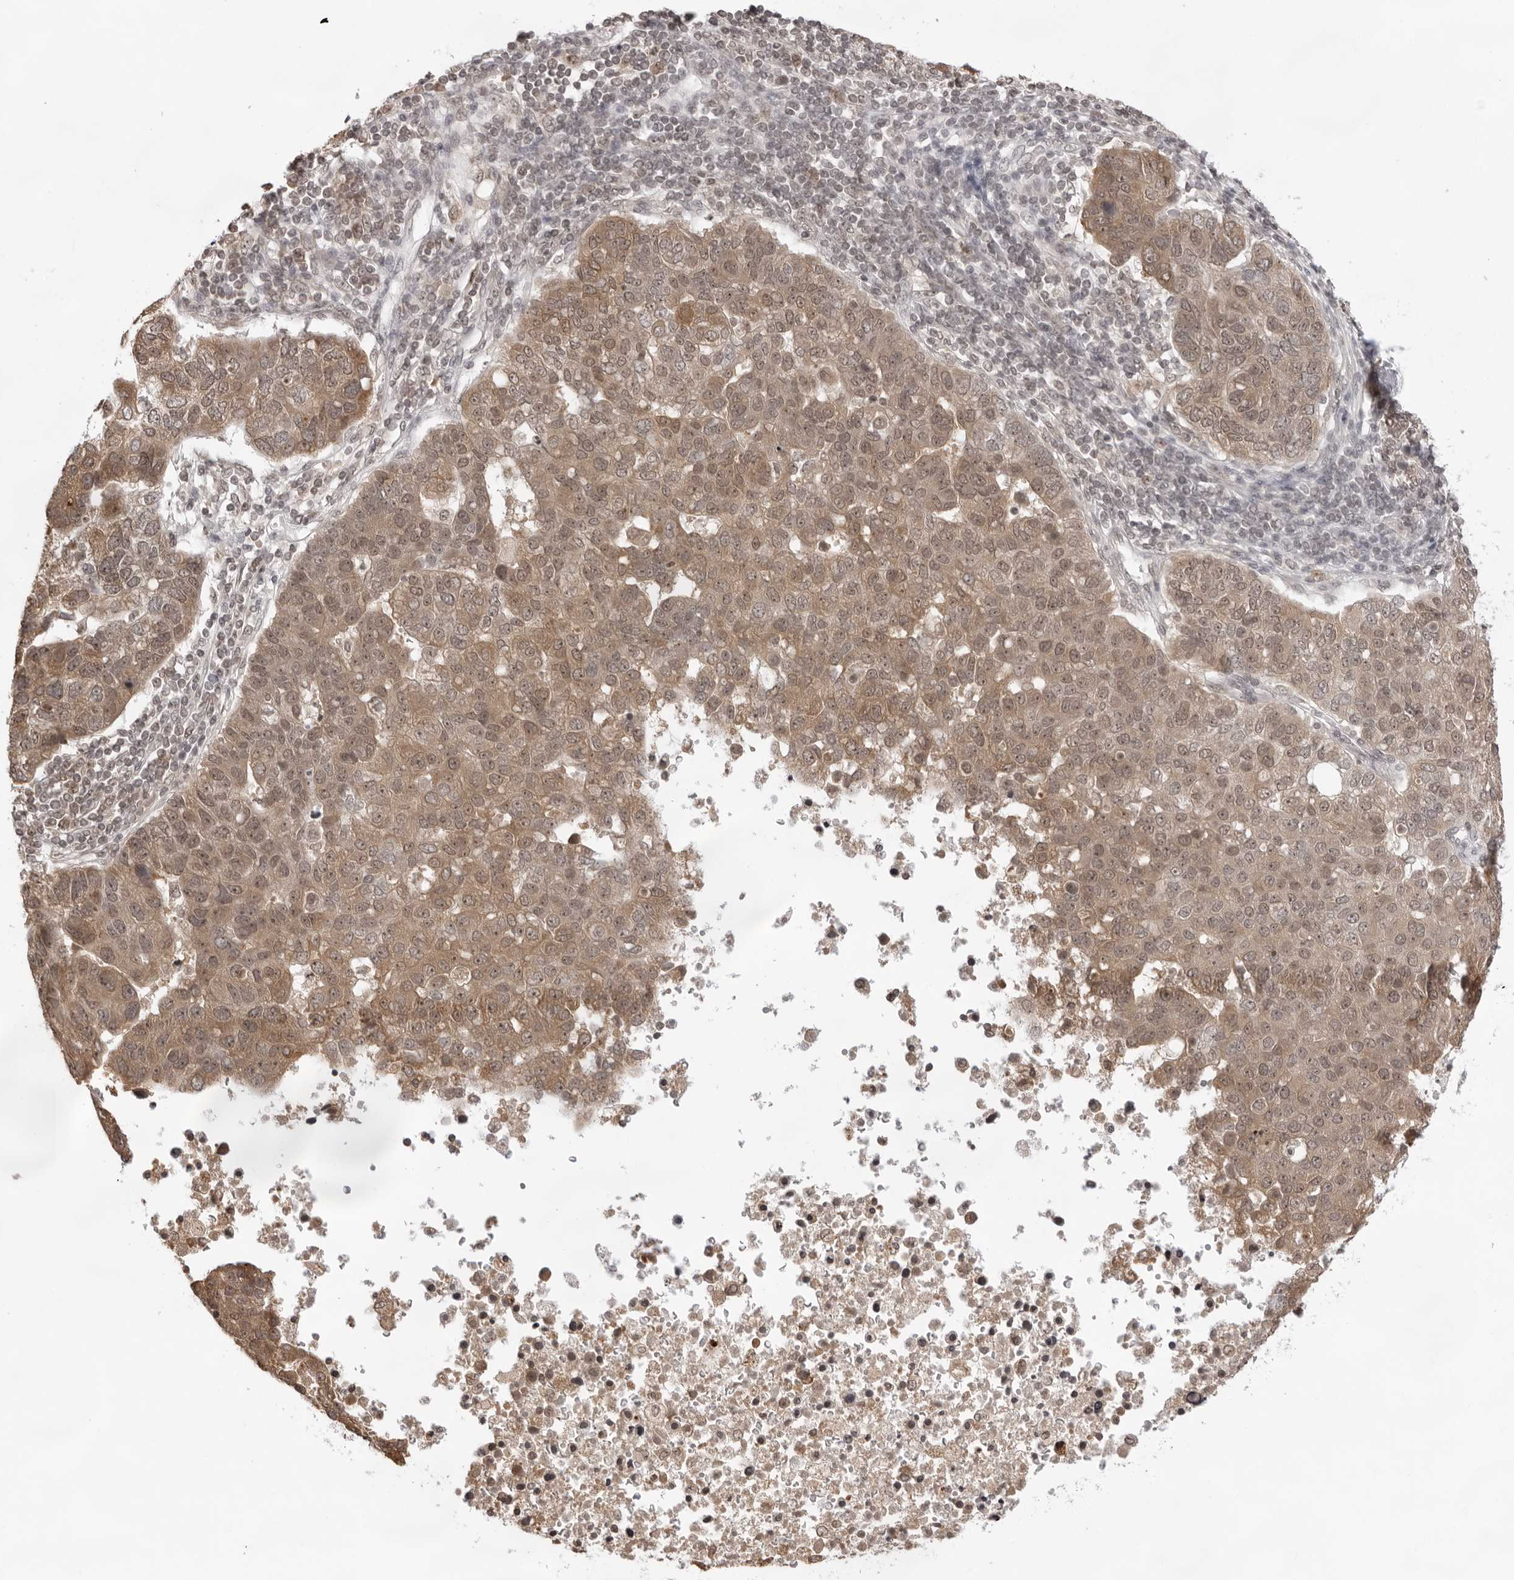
{"staining": {"intensity": "moderate", "quantity": ">75%", "location": "cytoplasmic/membranous,nuclear"}, "tissue": "pancreatic cancer", "cell_type": "Tumor cells", "image_type": "cancer", "snomed": [{"axis": "morphology", "description": "Adenocarcinoma, NOS"}, {"axis": "topography", "description": "Pancreas"}], "caption": "Human pancreatic cancer stained with a brown dye reveals moderate cytoplasmic/membranous and nuclear positive expression in about >75% of tumor cells.", "gene": "EXOSC10", "patient": {"sex": "female", "age": 61}}